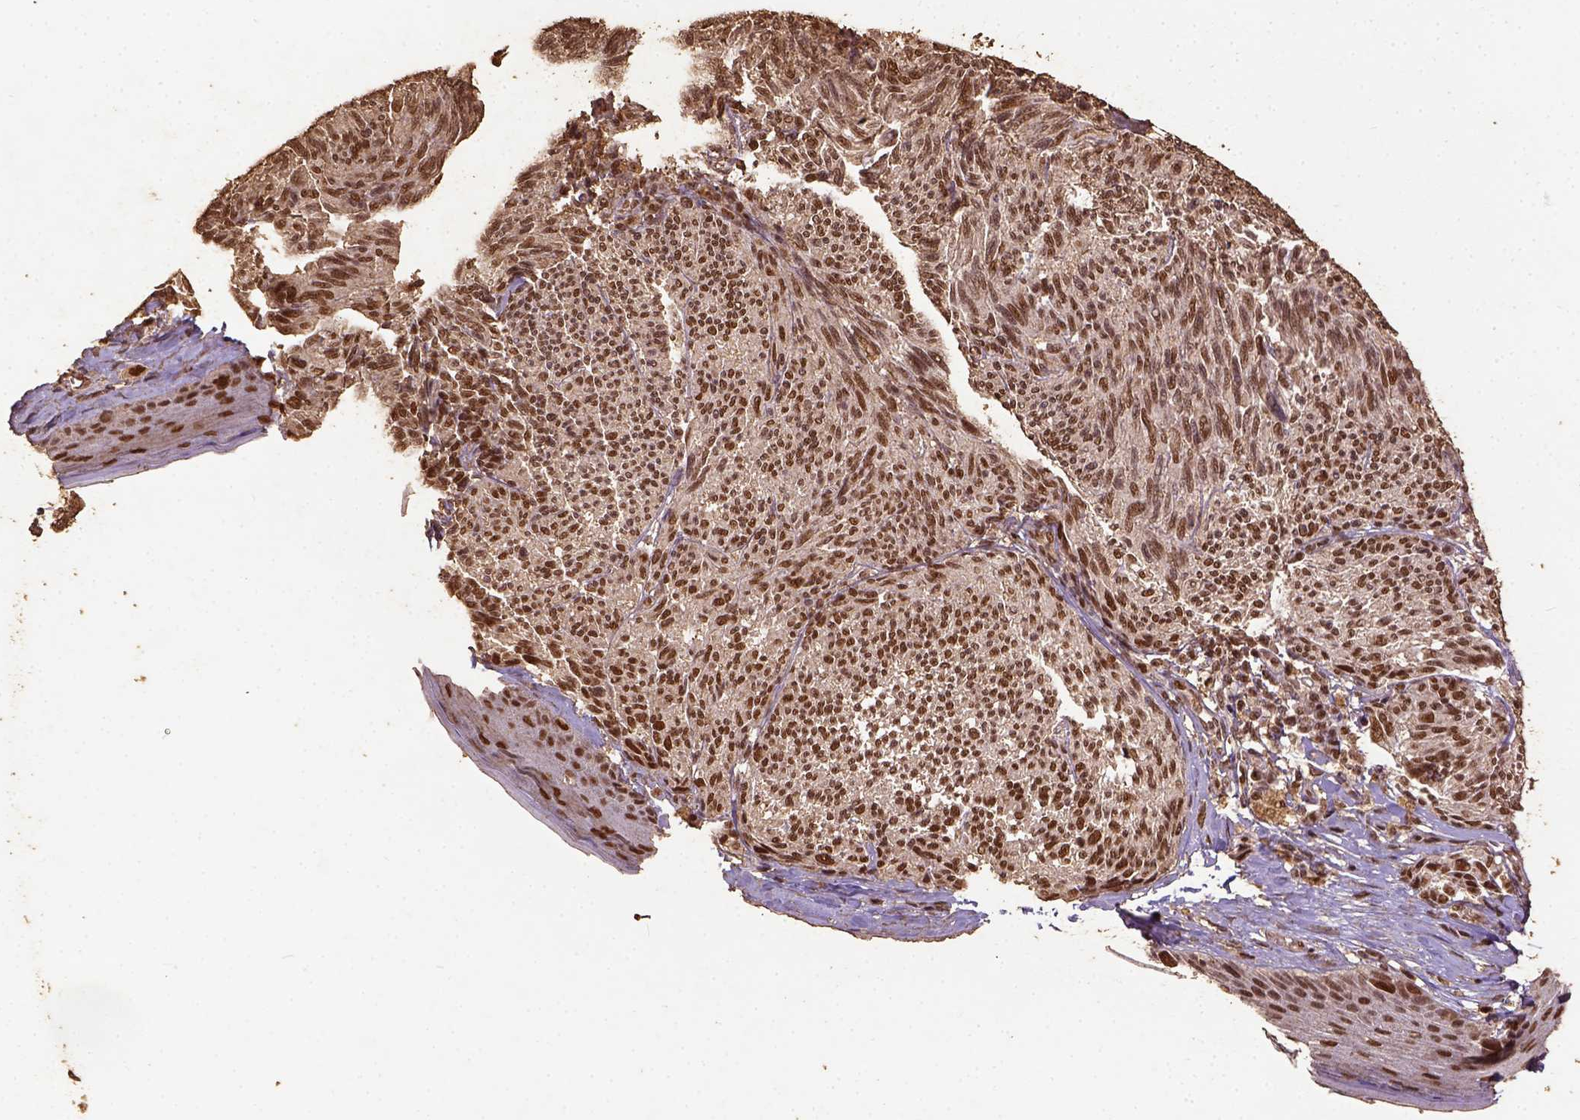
{"staining": {"intensity": "moderate", "quantity": ">75%", "location": "nuclear"}, "tissue": "melanoma", "cell_type": "Tumor cells", "image_type": "cancer", "snomed": [{"axis": "morphology", "description": "Malignant melanoma, NOS"}, {"axis": "topography", "description": "Skin"}], "caption": "A medium amount of moderate nuclear expression is appreciated in approximately >75% of tumor cells in melanoma tissue.", "gene": "NACC1", "patient": {"sex": "male", "age": 79}}